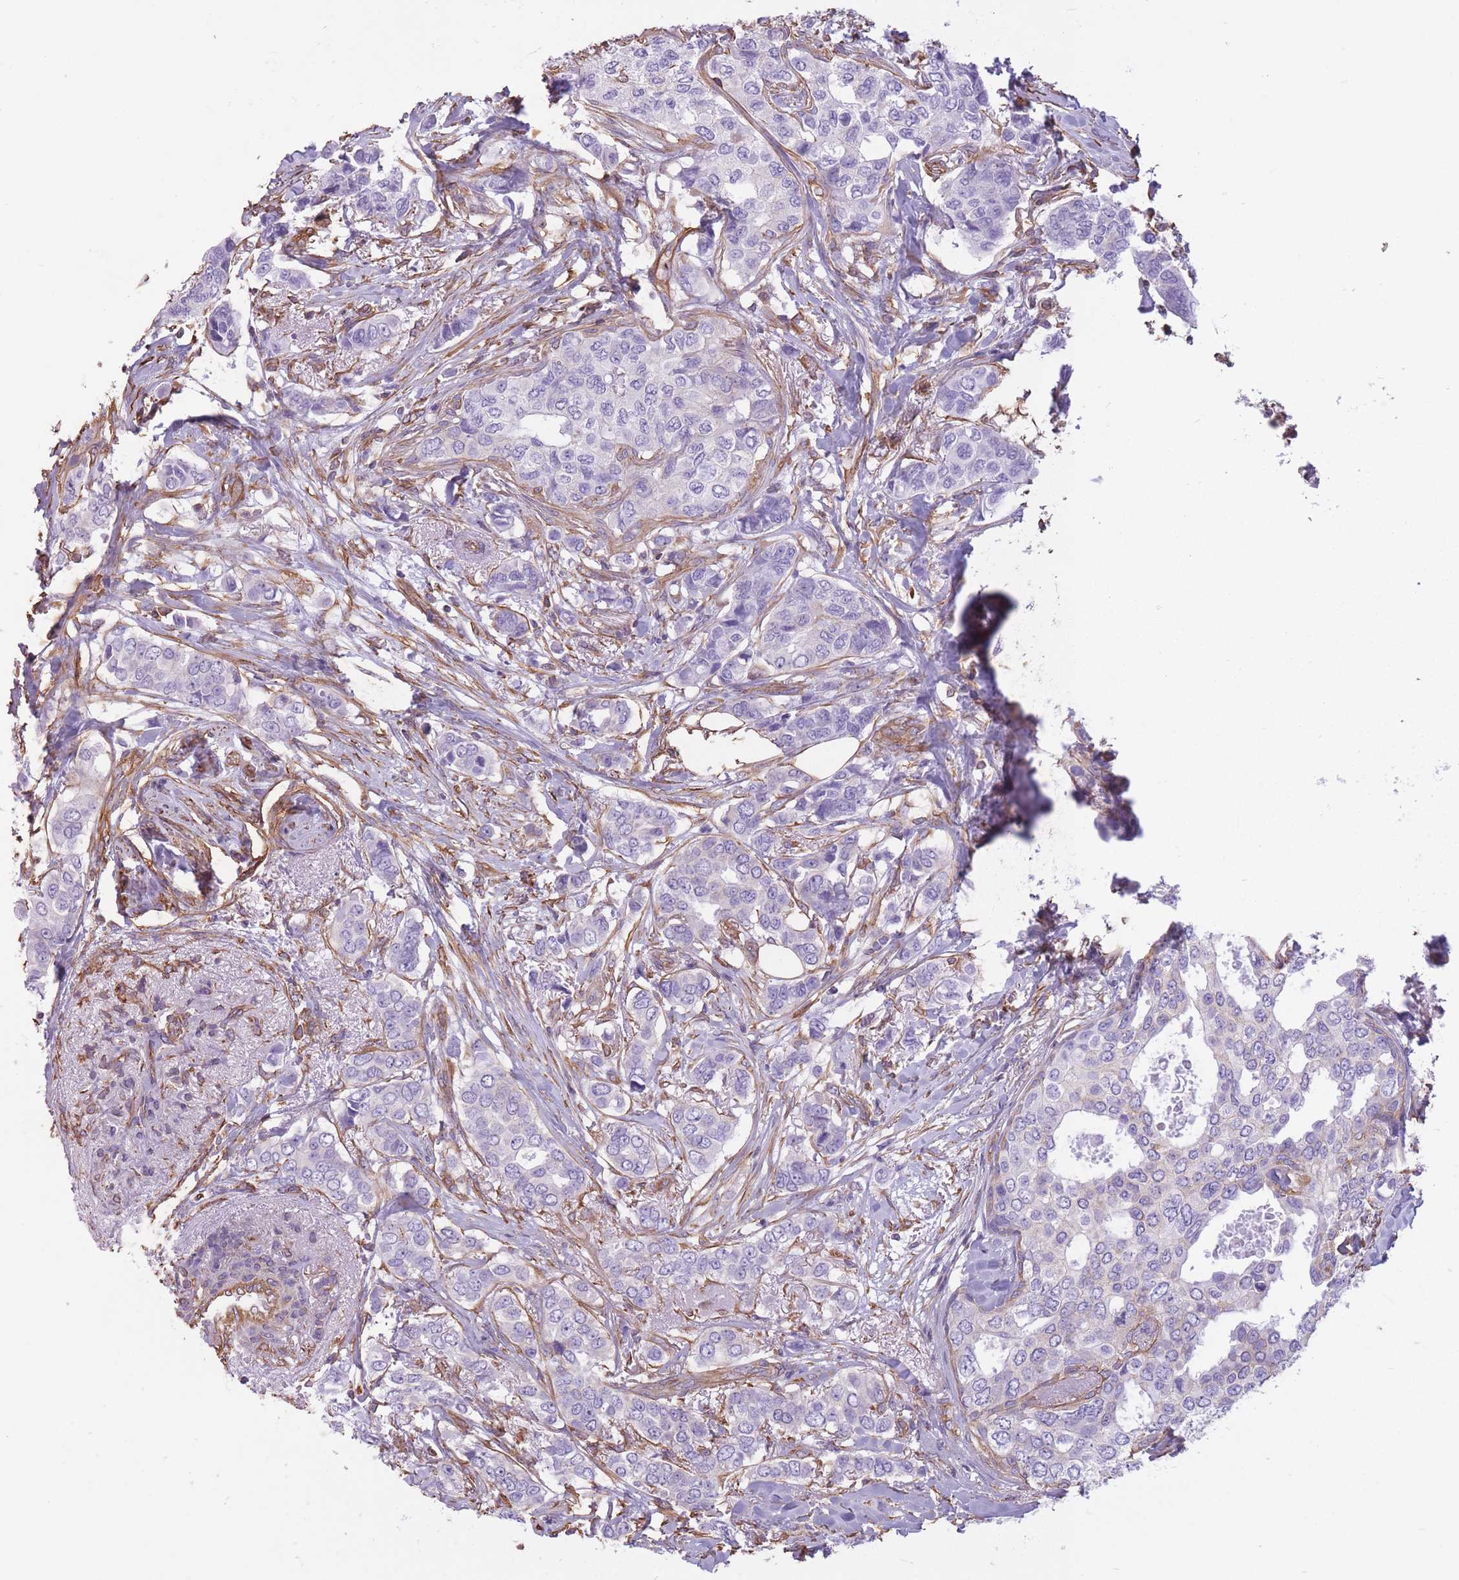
{"staining": {"intensity": "negative", "quantity": "none", "location": "none"}, "tissue": "breast cancer", "cell_type": "Tumor cells", "image_type": "cancer", "snomed": [{"axis": "morphology", "description": "Lobular carcinoma"}, {"axis": "topography", "description": "Breast"}], "caption": "An immunohistochemistry photomicrograph of lobular carcinoma (breast) is shown. There is no staining in tumor cells of lobular carcinoma (breast).", "gene": "ADD1", "patient": {"sex": "female", "age": 51}}